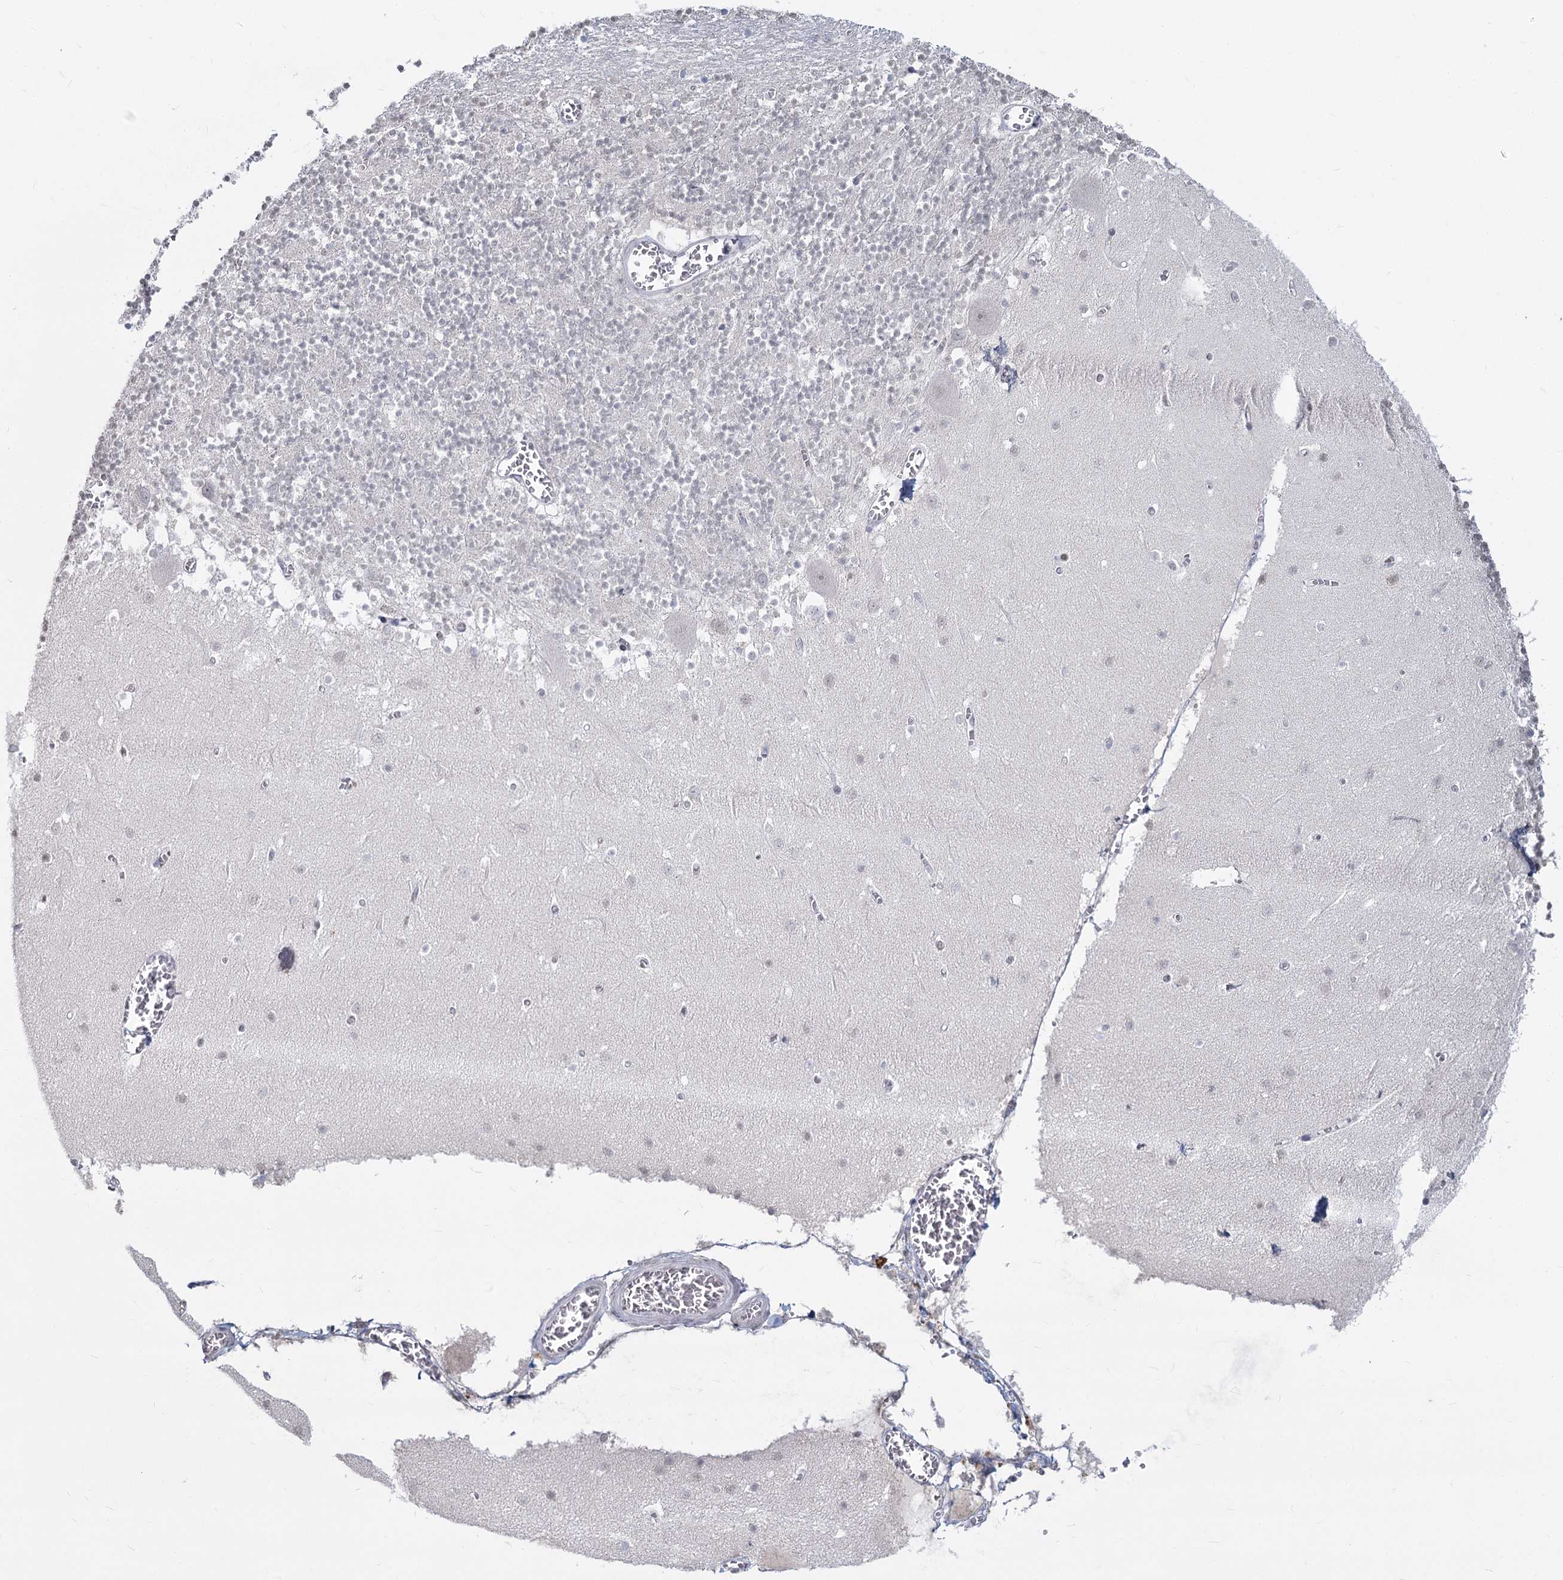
{"staining": {"intensity": "negative", "quantity": "none", "location": "none"}, "tissue": "cerebellum", "cell_type": "Cells in granular layer", "image_type": "normal", "snomed": [{"axis": "morphology", "description": "Normal tissue, NOS"}, {"axis": "topography", "description": "Cerebellum"}], "caption": "High magnification brightfield microscopy of normal cerebellum stained with DAB (3,3'-diaminobenzidine) (brown) and counterstained with hematoxylin (blue): cells in granular layer show no significant expression. Nuclei are stained in blue.", "gene": "LY6G5C", "patient": {"sex": "female", "age": 28}}